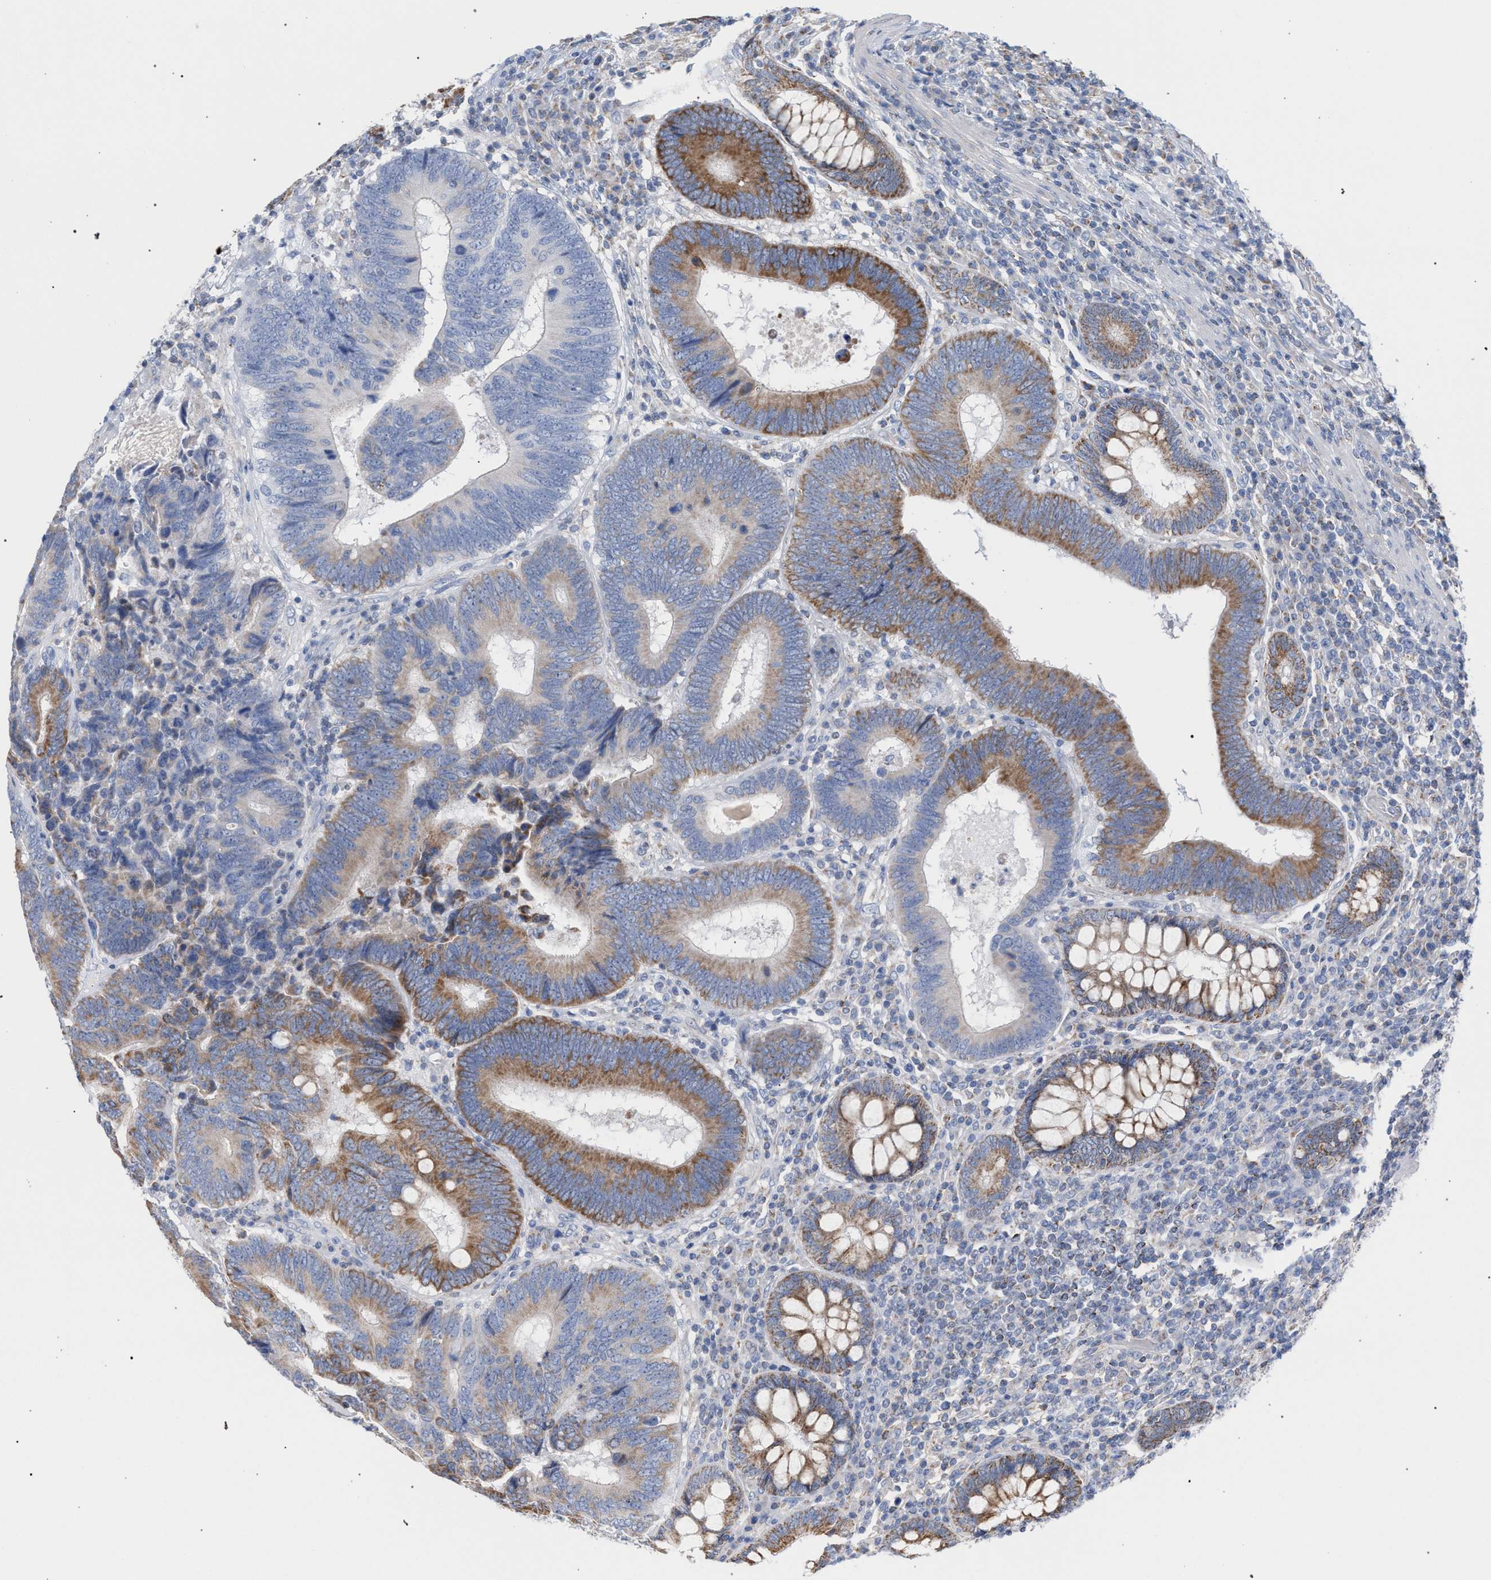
{"staining": {"intensity": "moderate", "quantity": "25%-75%", "location": "cytoplasmic/membranous"}, "tissue": "colorectal cancer", "cell_type": "Tumor cells", "image_type": "cancer", "snomed": [{"axis": "morphology", "description": "Adenocarcinoma, NOS"}, {"axis": "topography", "description": "Colon"}], "caption": "This histopathology image demonstrates IHC staining of human colorectal cancer, with medium moderate cytoplasmic/membranous expression in about 25%-75% of tumor cells.", "gene": "ECI2", "patient": {"sex": "female", "age": 78}}